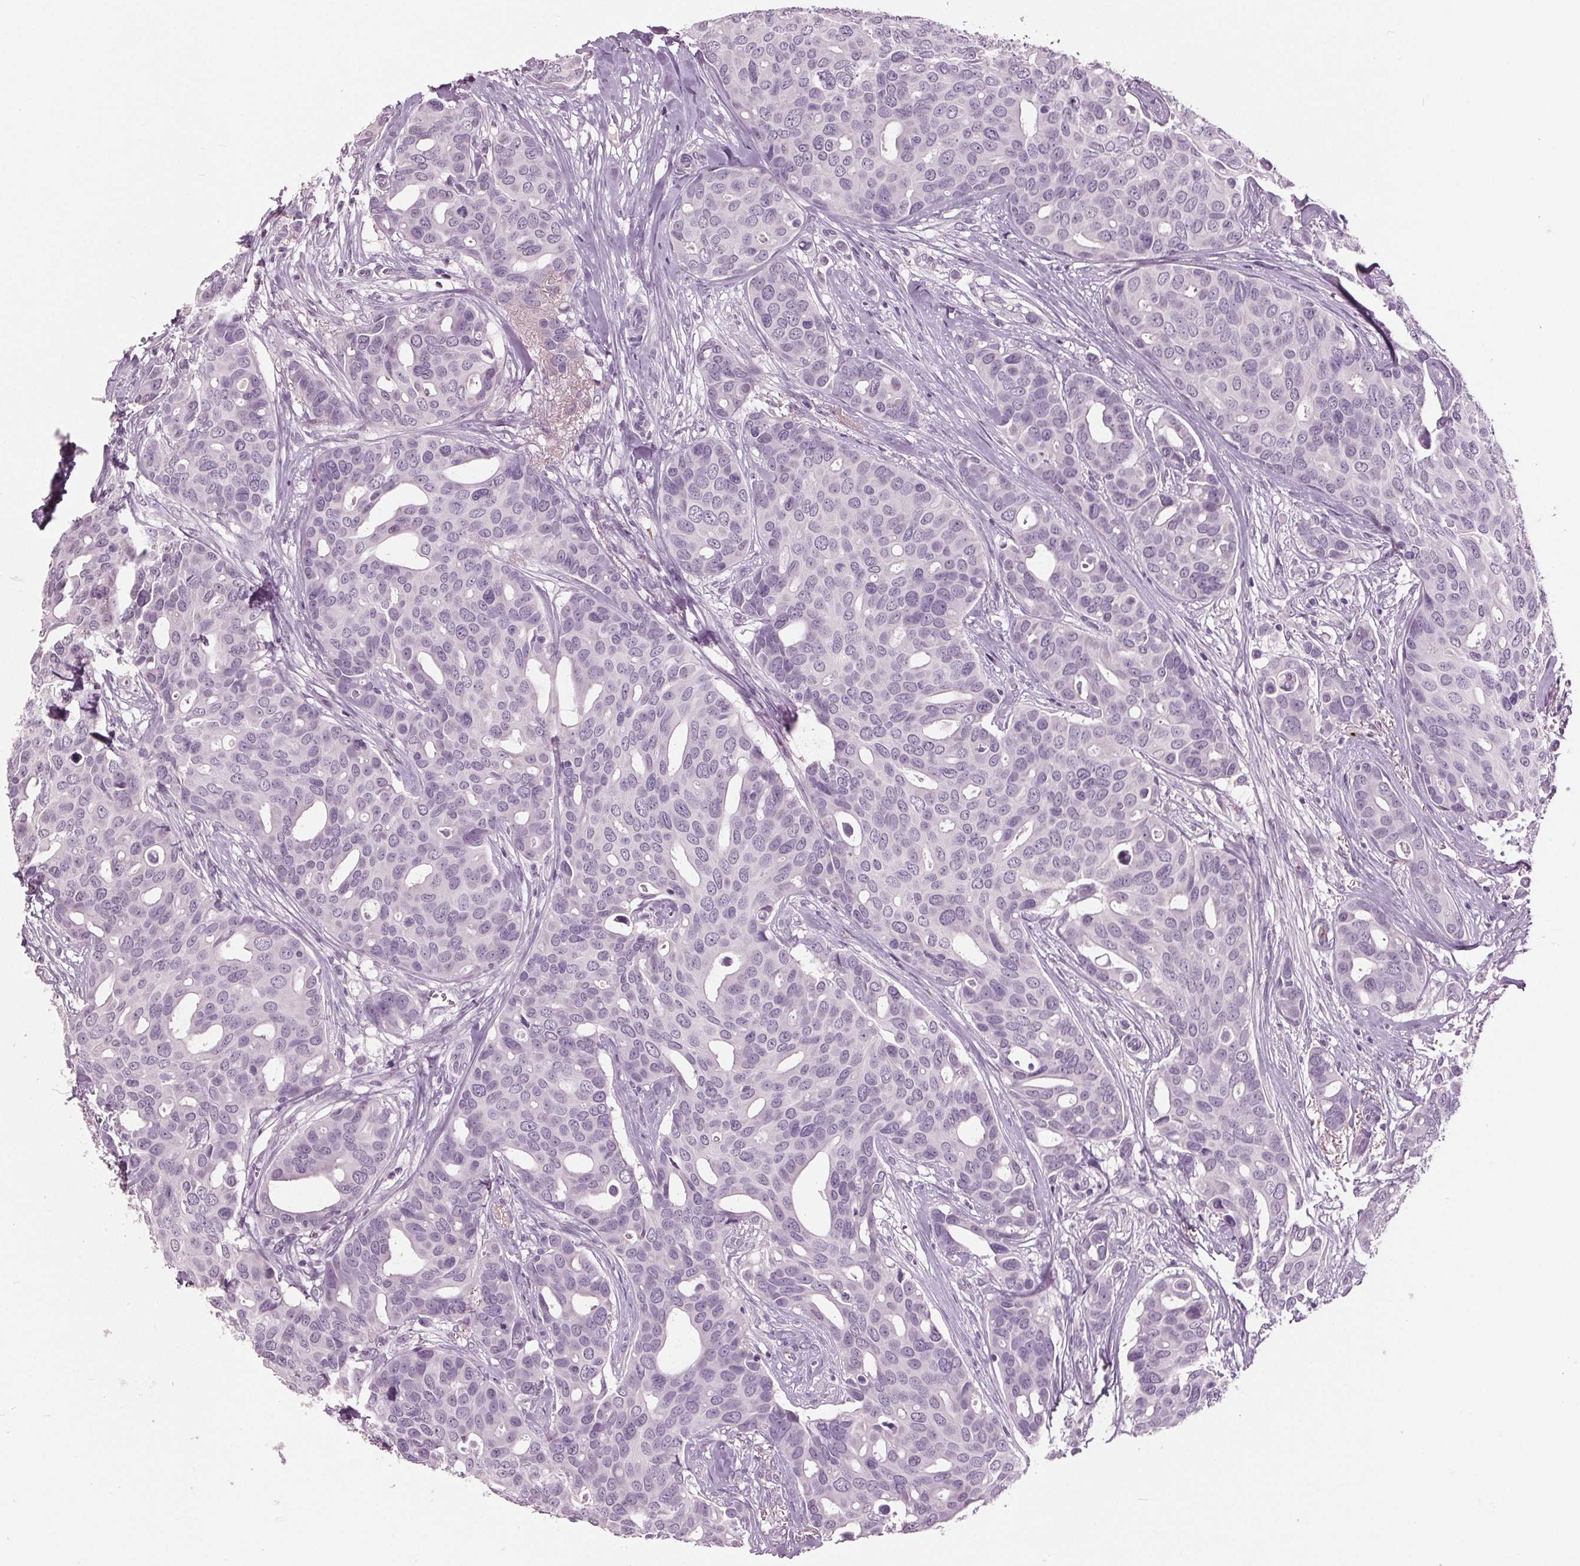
{"staining": {"intensity": "negative", "quantity": "none", "location": "none"}, "tissue": "breast cancer", "cell_type": "Tumor cells", "image_type": "cancer", "snomed": [{"axis": "morphology", "description": "Duct carcinoma"}, {"axis": "topography", "description": "Breast"}], "caption": "High power microscopy photomicrograph of an immunohistochemistry histopathology image of breast cancer, revealing no significant staining in tumor cells.", "gene": "AMBP", "patient": {"sex": "female", "age": 54}}